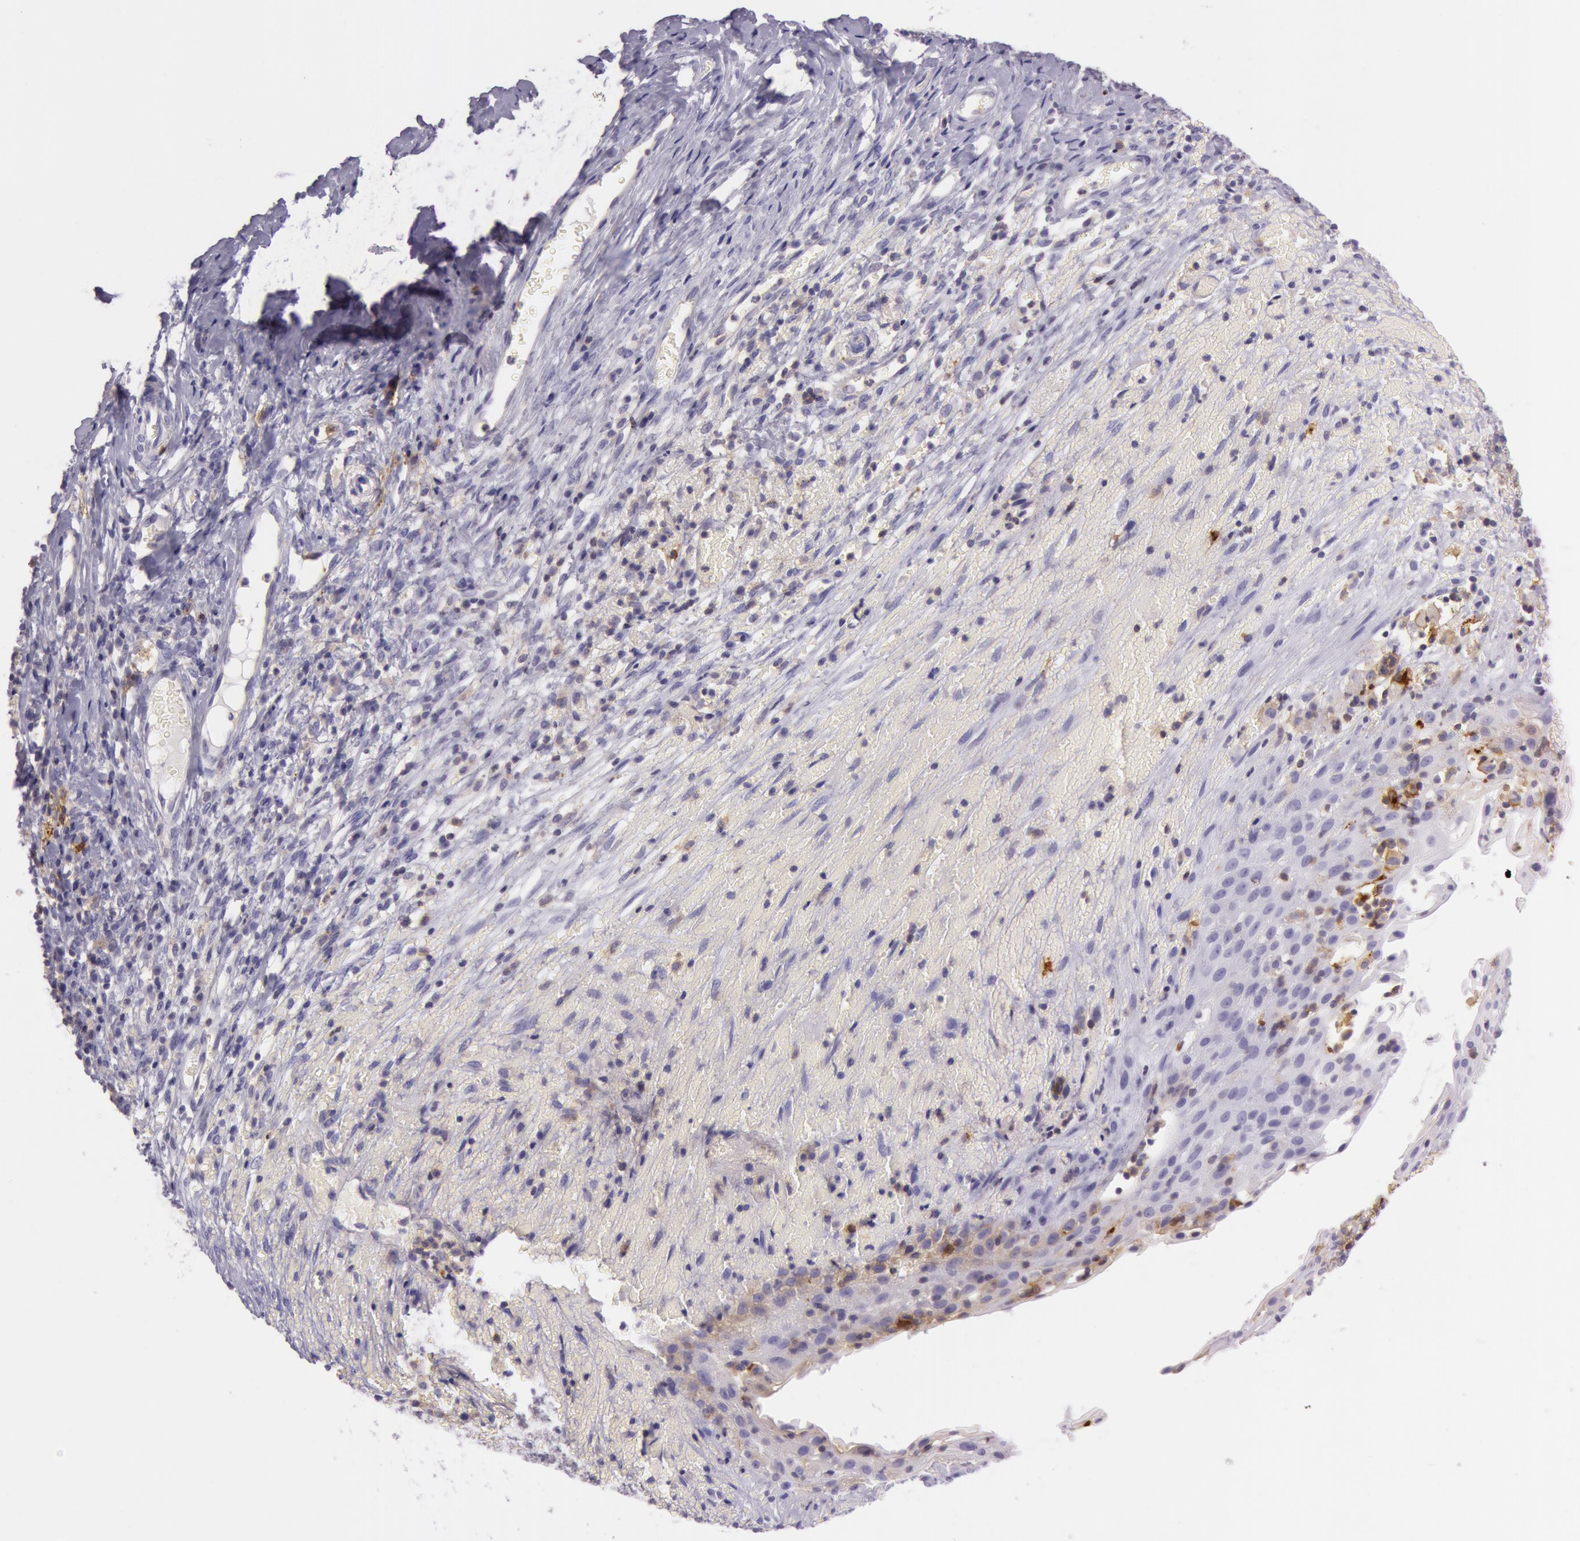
{"staining": {"intensity": "moderate", "quantity": "25%-75%", "location": "cytoplasmic/membranous"}, "tissue": "cervical cancer", "cell_type": "Tumor cells", "image_type": "cancer", "snomed": [{"axis": "morphology", "description": "Normal tissue, NOS"}, {"axis": "morphology", "description": "Squamous cell carcinoma, NOS"}, {"axis": "topography", "description": "Cervix"}], "caption": "Protein staining of cervical squamous cell carcinoma tissue shows moderate cytoplasmic/membranous positivity in approximately 25%-75% of tumor cells.", "gene": "LY75", "patient": {"sex": "female", "age": 67}}